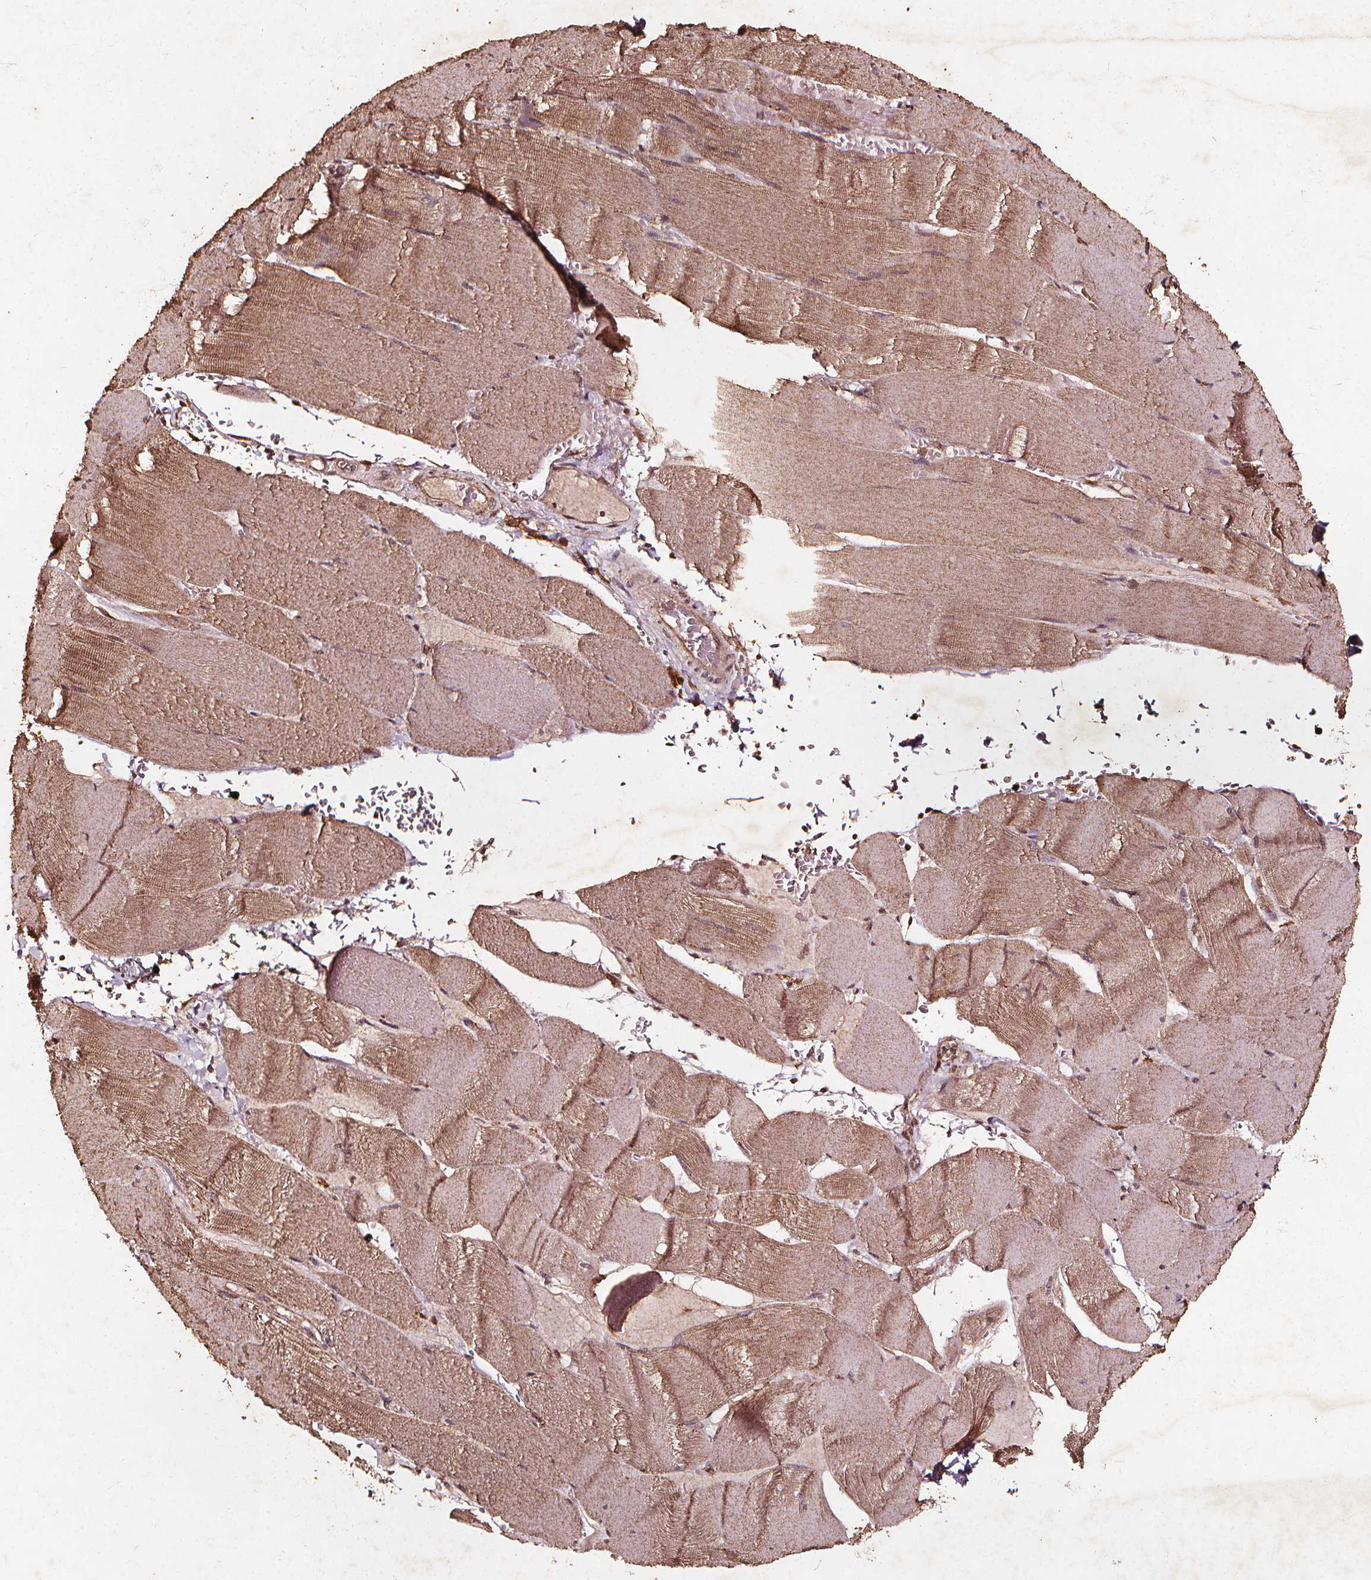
{"staining": {"intensity": "moderate", "quantity": ">75%", "location": "cytoplasmic/membranous"}, "tissue": "skeletal muscle", "cell_type": "Myocytes", "image_type": "normal", "snomed": [{"axis": "morphology", "description": "Normal tissue, NOS"}, {"axis": "topography", "description": "Skeletal muscle"}], "caption": "Immunohistochemical staining of benign human skeletal muscle displays moderate cytoplasmic/membranous protein positivity in about >75% of myocytes.", "gene": "ABCA1", "patient": {"sex": "male", "age": 56}}